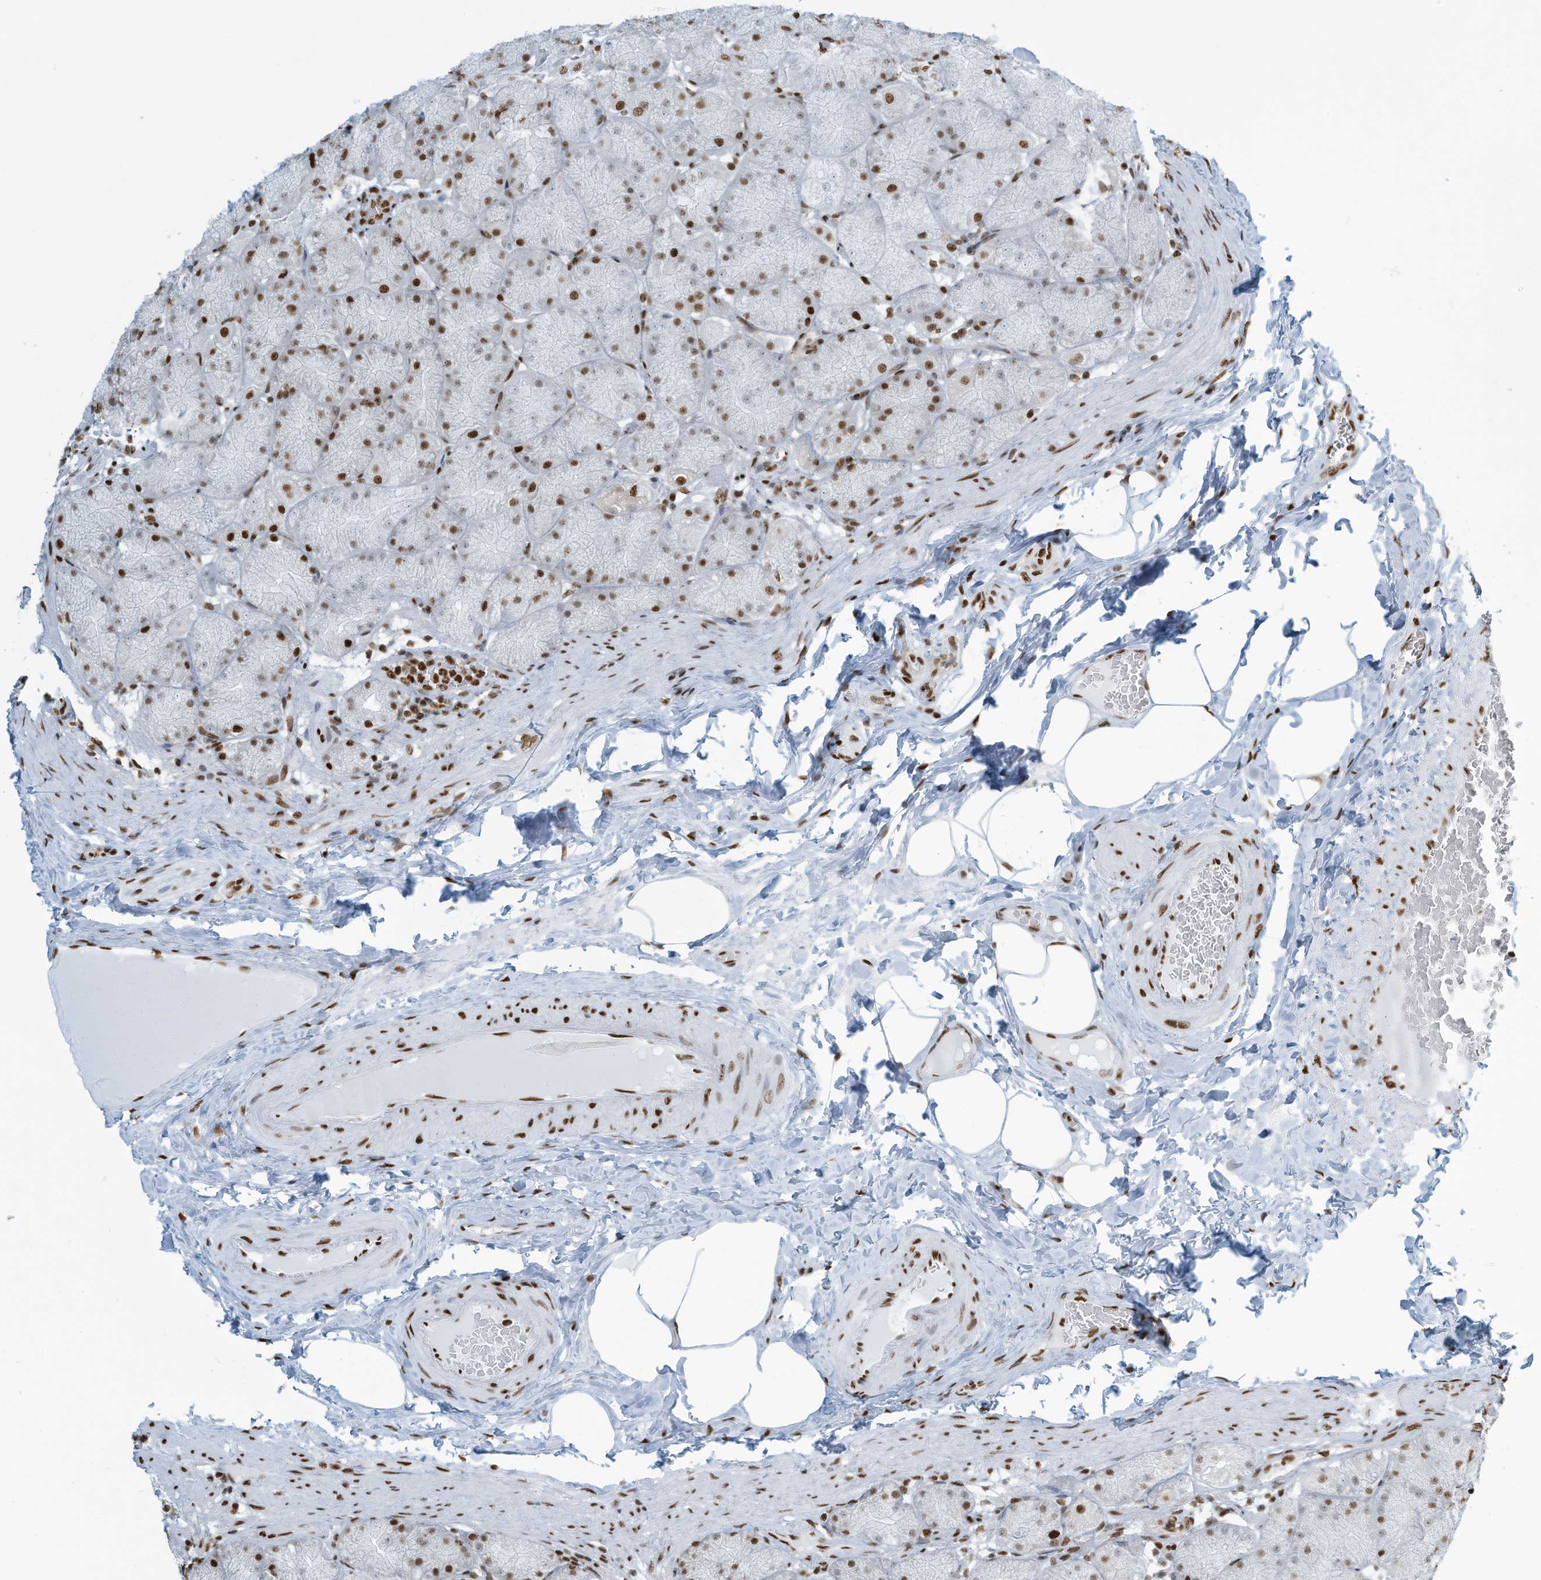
{"staining": {"intensity": "strong", "quantity": ">75%", "location": "nuclear"}, "tissue": "stomach", "cell_type": "Glandular cells", "image_type": "normal", "snomed": [{"axis": "morphology", "description": "Normal tissue, NOS"}, {"axis": "topography", "description": "Stomach, upper"}], "caption": "The photomicrograph shows staining of benign stomach, revealing strong nuclear protein expression (brown color) within glandular cells. The protein is shown in brown color, while the nuclei are stained blue.", "gene": "ENSG00000257390", "patient": {"sex": "female", "age": 56}}